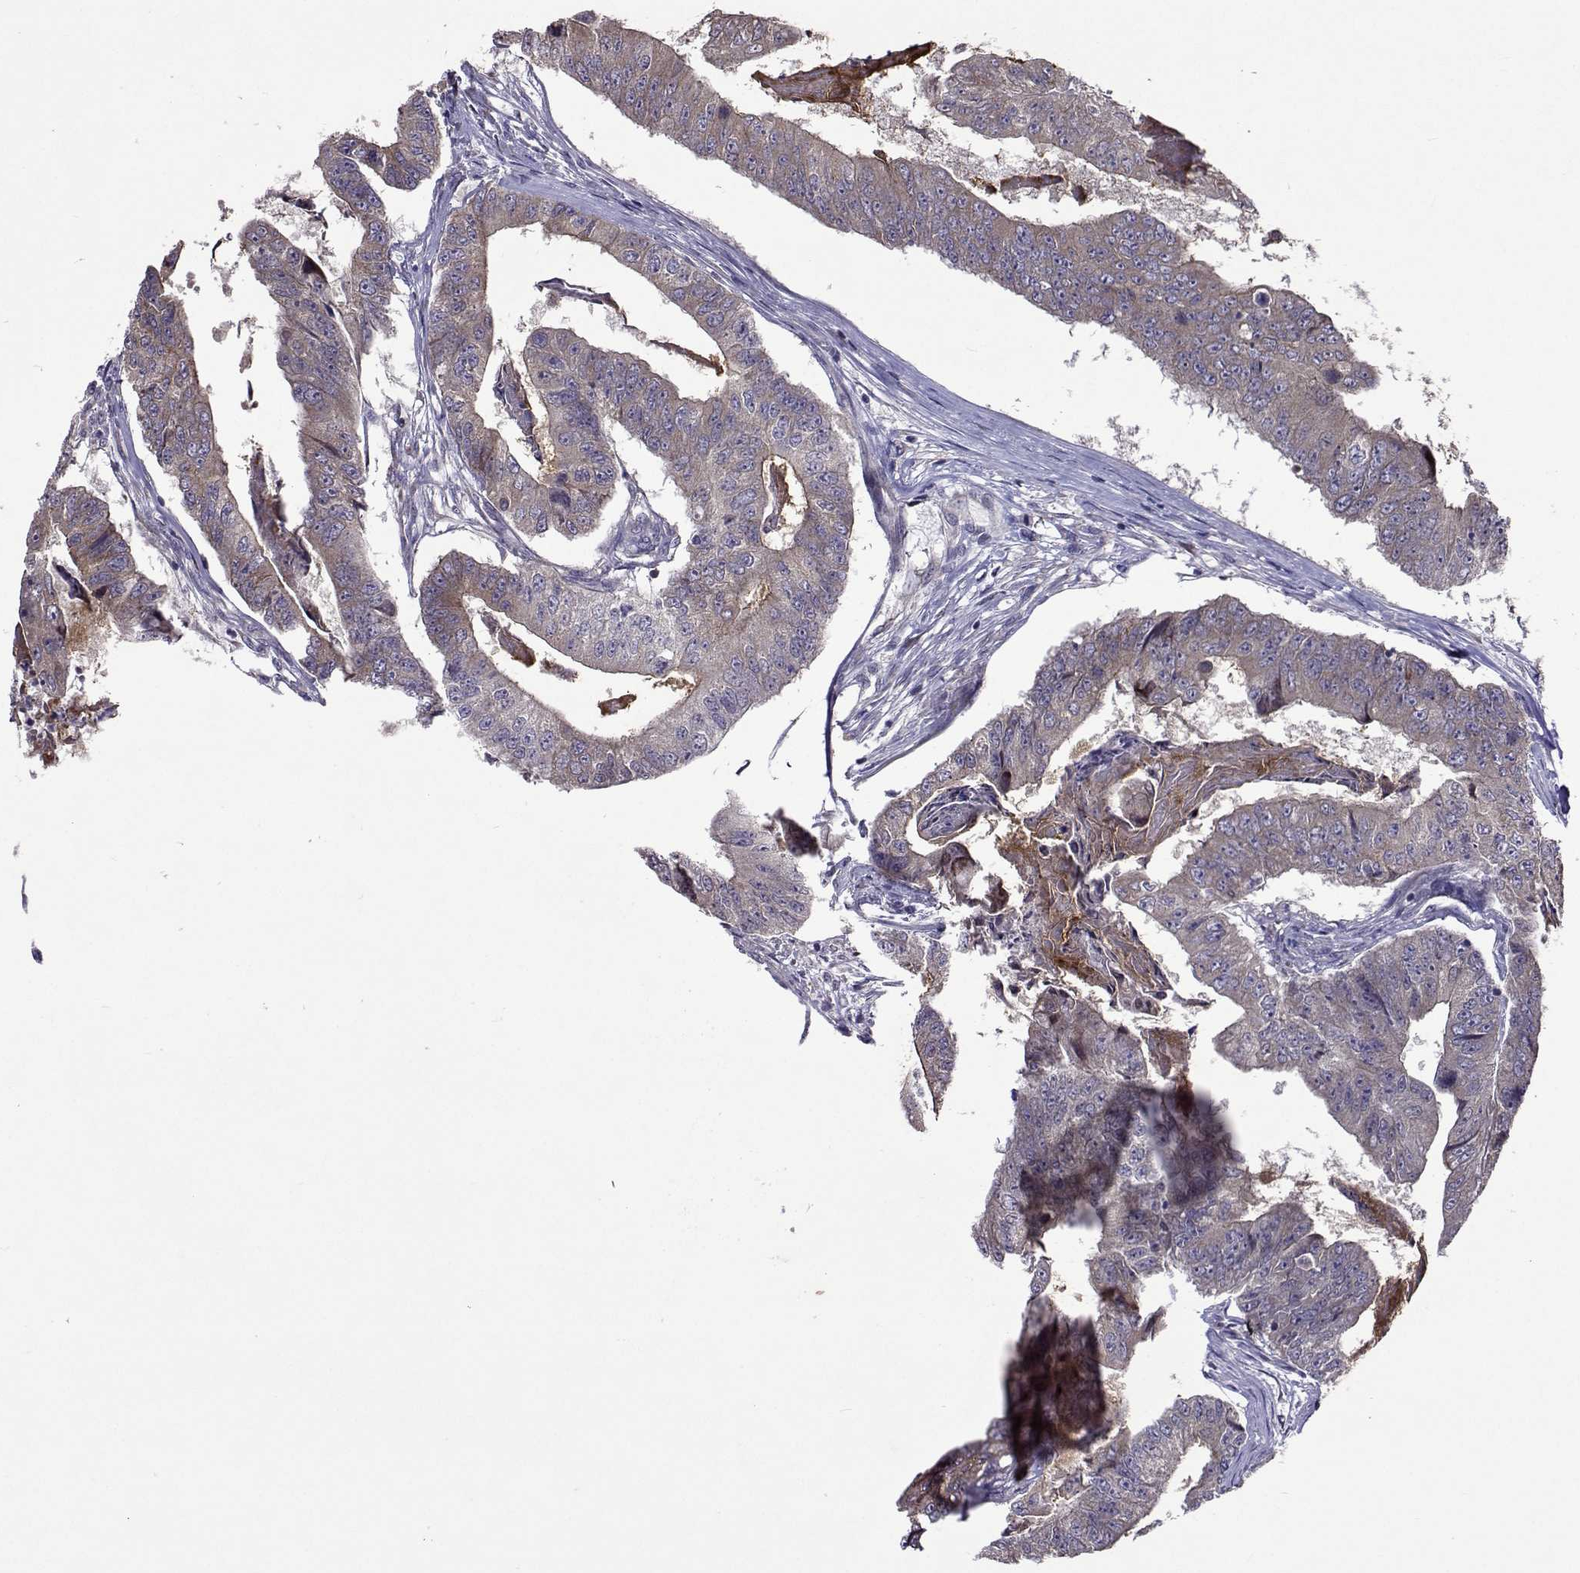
{"staining": {"intensity": "weak", "quantity": "25%-75%", "location": "cytoplasmic/membranous"}, "tissue": "colorectal cancer", "cell_type": "Tumor cells", "image_type": "cancer", "snomed": [{"axis": "morphology", "description": "Adenocarcinoma, NOS"}, {"axis": "topography", "description": "Colon"}], "caption": "Immunohistochemical staining of human colorectal adenocarcinoma exhibits low levels of weak cytoplasmic/membranous protein staining in approximately 25%-75% of tumor cells.", "gene": "TARBP2", "patient": {"sex": "female", "age": 67}}